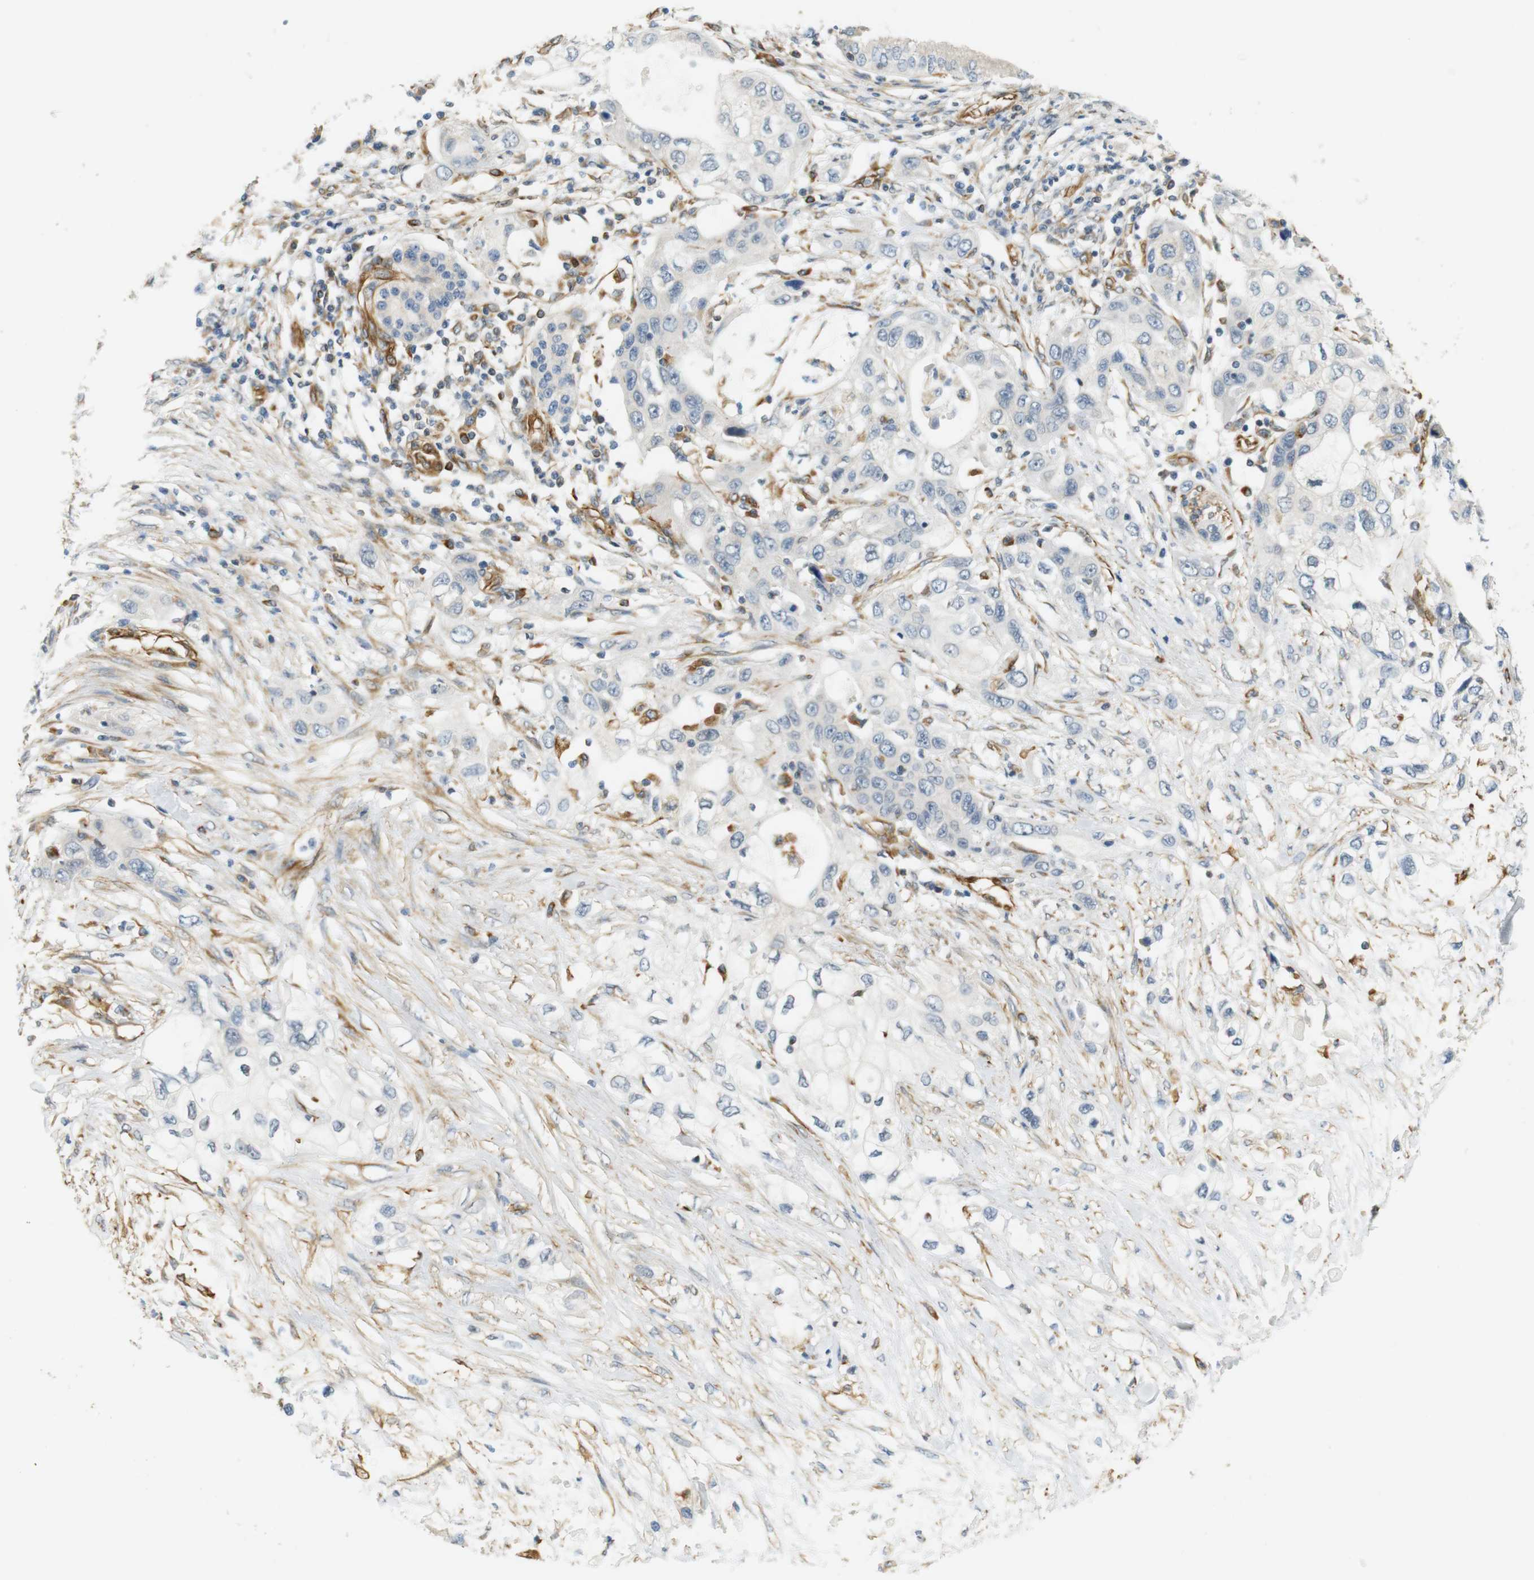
{"staining": {"intensity": "negative", "quantity": "none", "location": "none"}, "tissue": "pancreatic cancer", "cell_type": "Tumor cells", "image_type": "cancer", "snomed": [{"axis": "morphology", "description": "Adenocarcinoma, NOS"}, {"axis": "topography", "description": "Pancreas"}], "caption": "Immunohistochemical staining of human adenocarcinoma (pancreatic) shows no significant expression in tumor cells.", "gene": "CYTH3", "patient": {"sex": "female", "age": 70}}